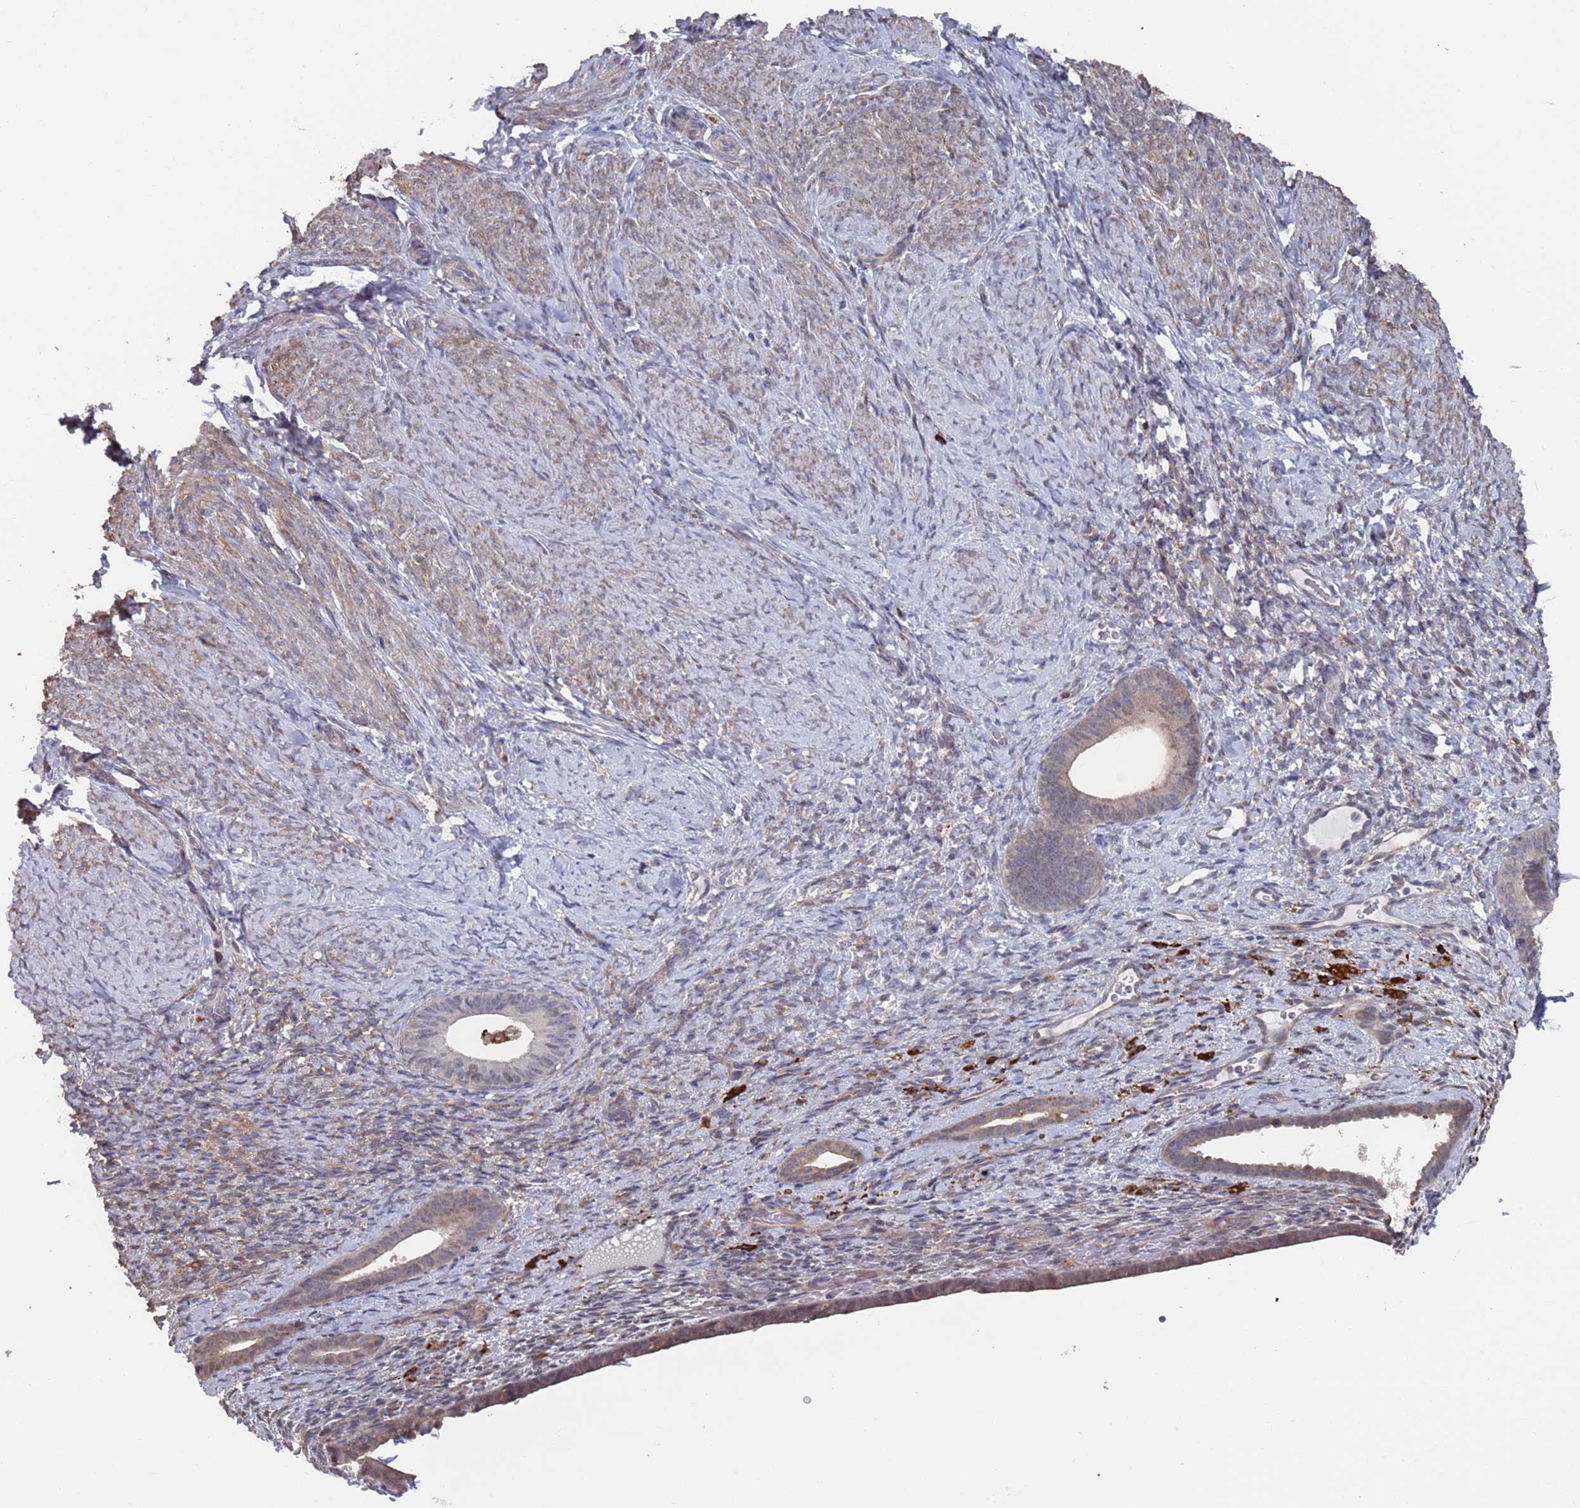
{"staining": {"intensity": "moderate", "quantity": "<25%", "location": "cytoplasmic/membranous"}, "tissue": "endometrium", "cell_type": "Cells in endometrial stroma", "image_type": "normal", "snomed": [{"axis": "morphology", "description": "Normal tissue, NOS"}, {"axis": "topography", "description": "Endometrium"}], "caption": "Protein positivity by immunohistochemistry shows moderate cytoplasmic/membranous staining in approximately <25% of cells in endometrial stroma in unremarkable endometrium. (brown staining indicates protein expression, while blue staining denotes nuclei).", "gene": "DGKD", "patient": {"sex": "female", "age": 65}}